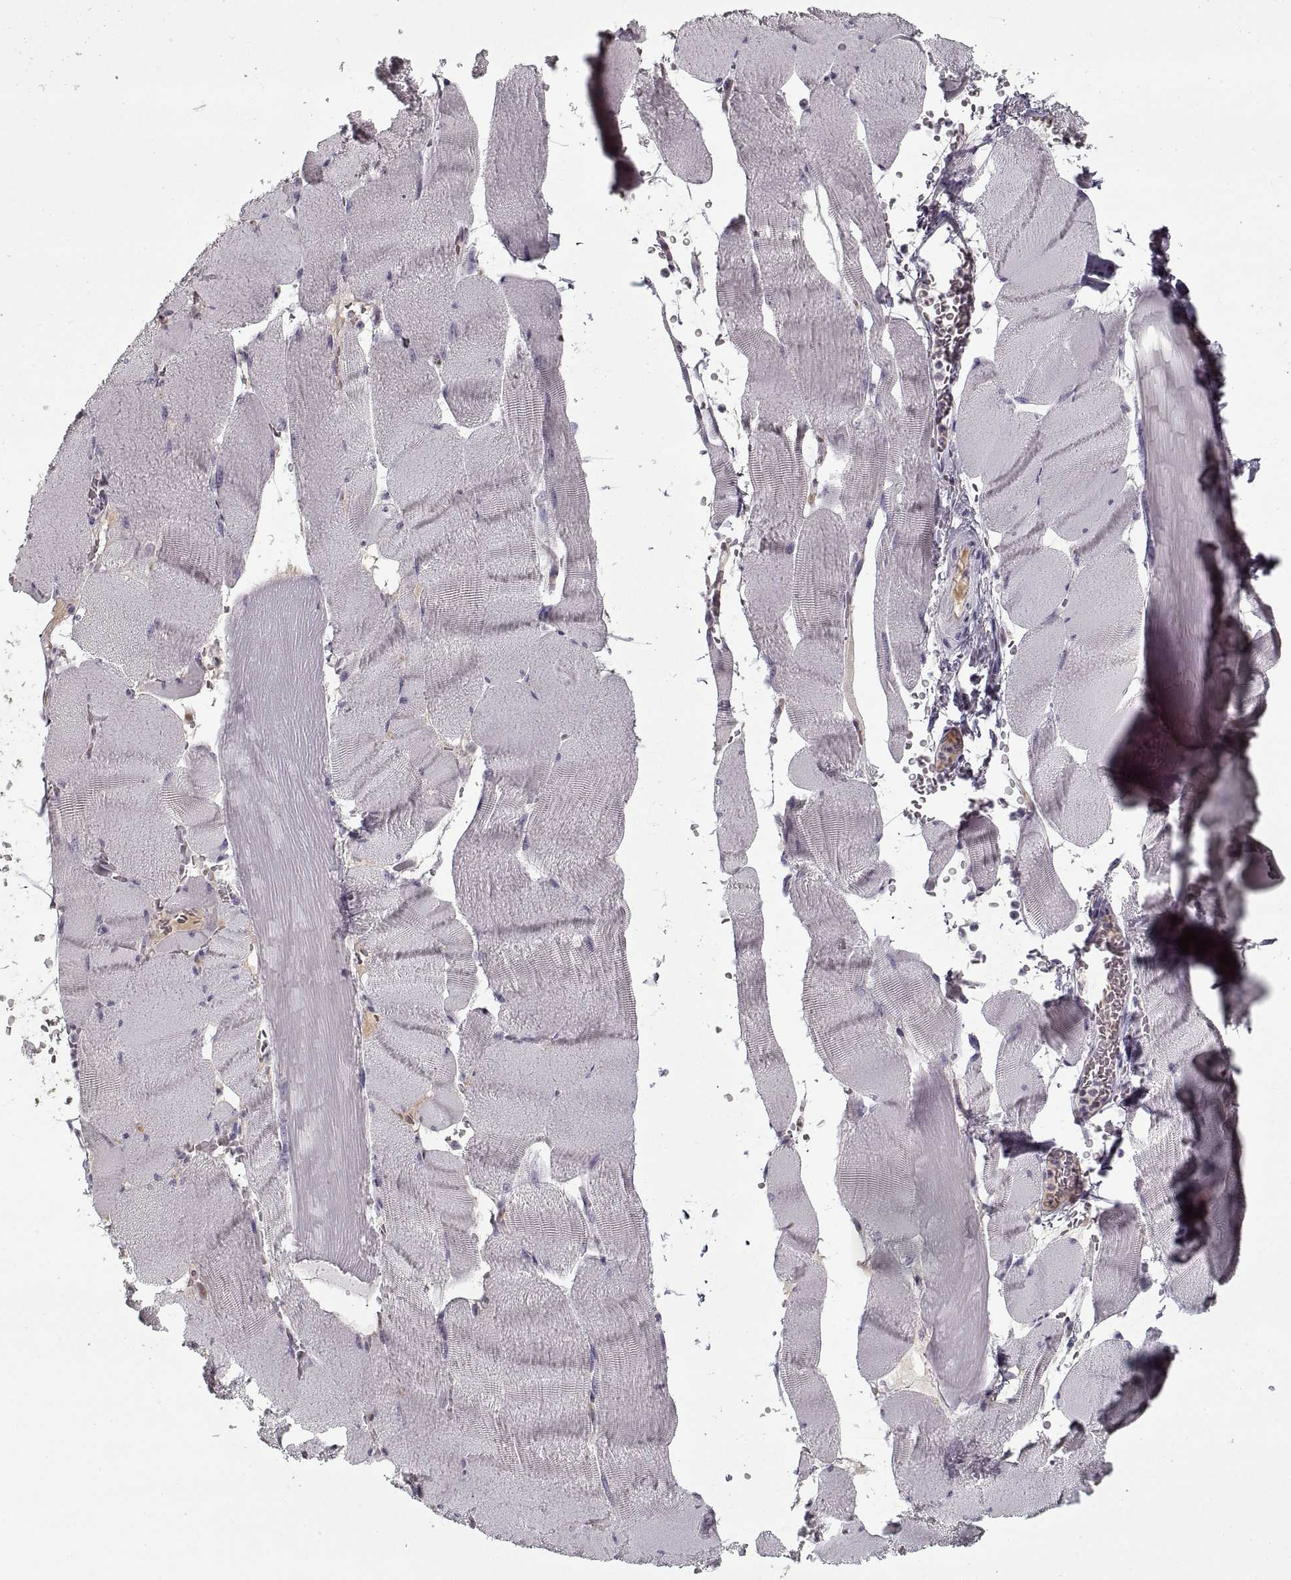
{"staining": {"intensity": "negative", "quantity": "none", "location": "none"}, "tissue": "skeletal muscle", "cell_type": "Myocytes", "image_type": "normal", "snomed": [{"axis": "morphology", "description": "Normal tissue, NOS"}, {"axis": "topography", "description": "Skeletal muscle"}], "caption": "Benign skeletal muscle was stained to show a protein in brown. There is no significant staining in myocytes. The staining is performed using DAB brown chromogen with nuclei counter-stained in using hematoxylin.", "gene": "GAD2", "patient": {"sex": "male", "age": 56}}